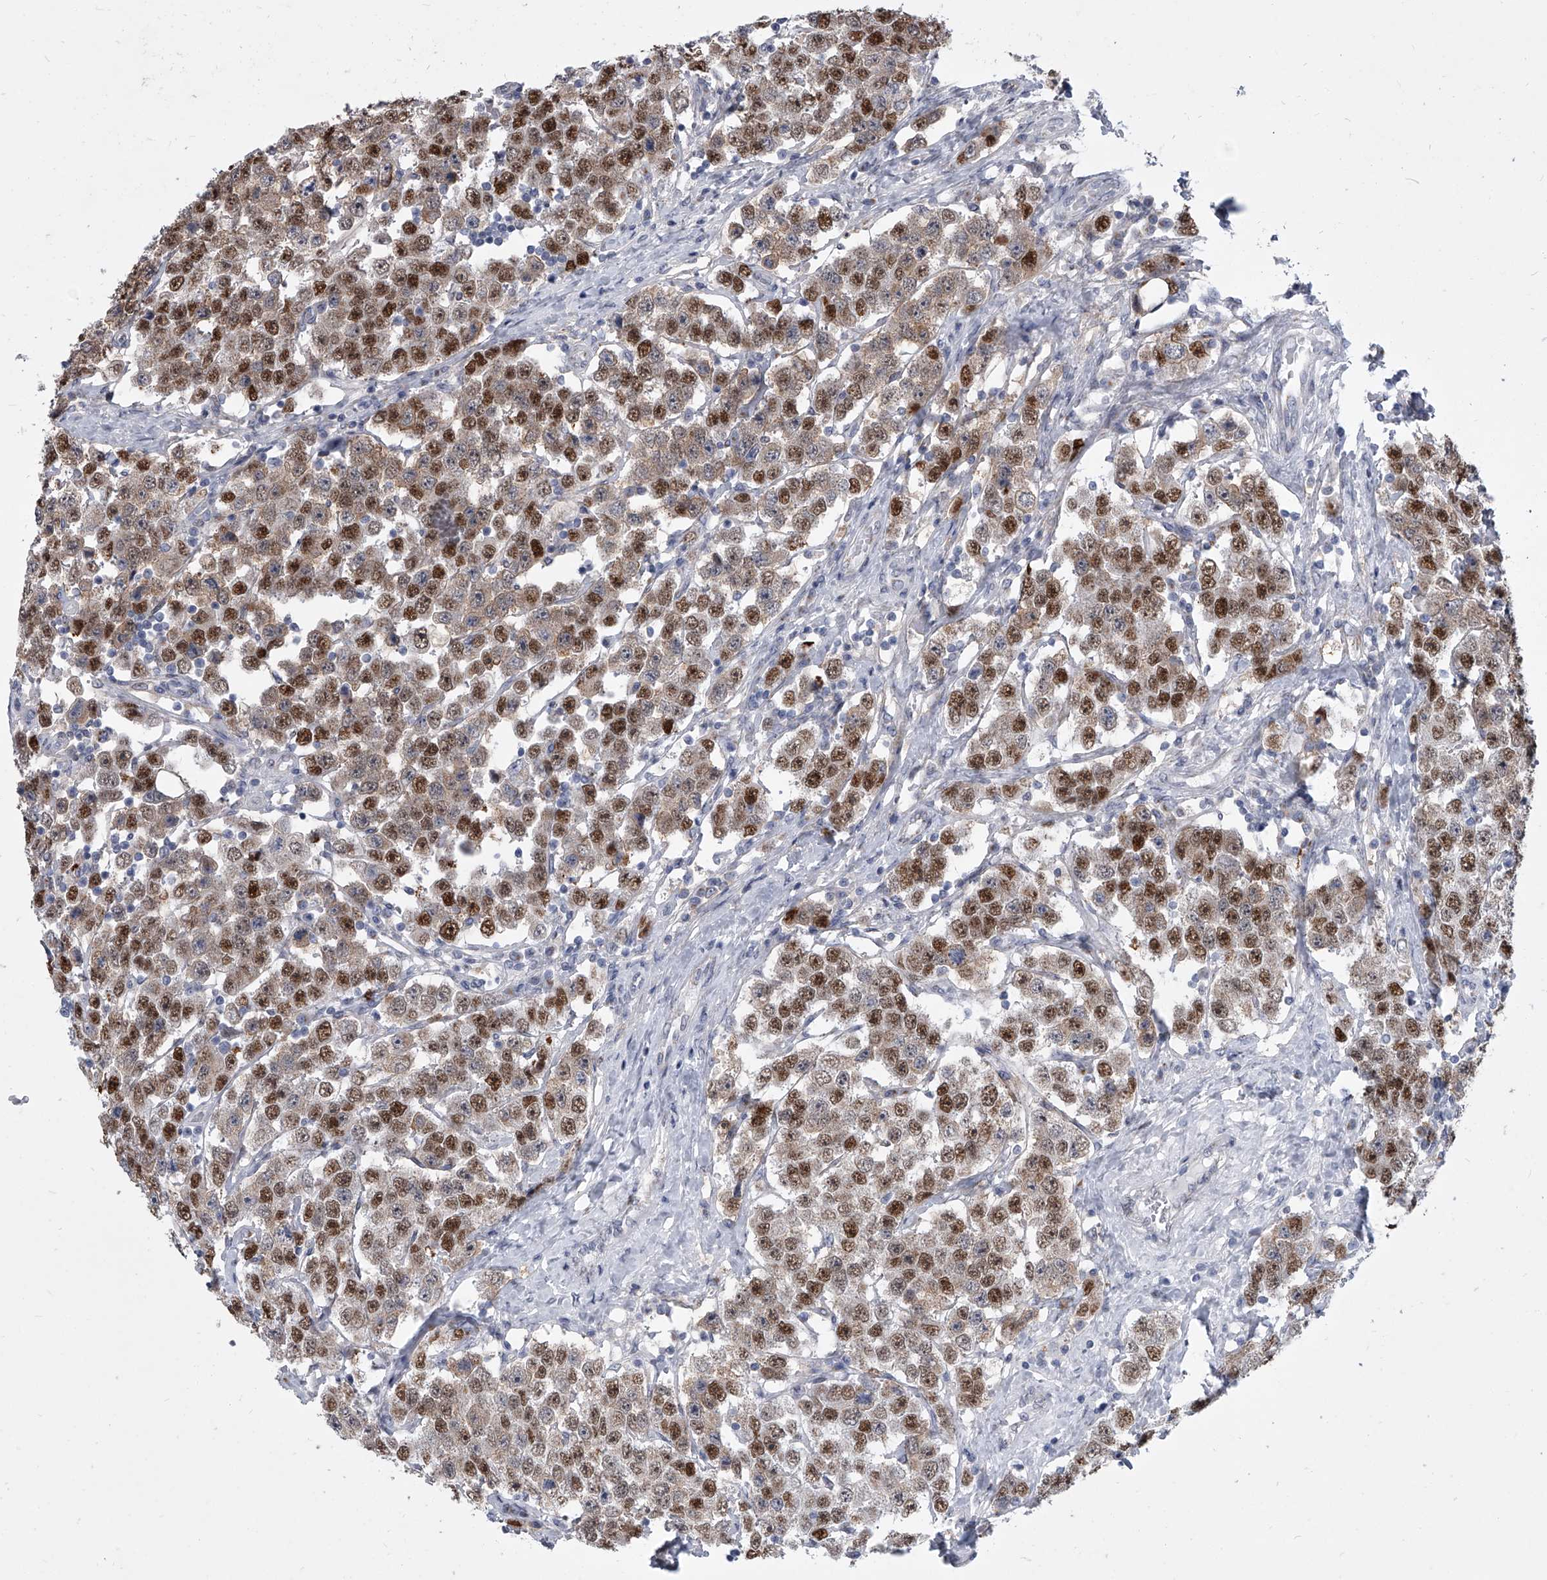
{"staining": {"intensity": "moderate", "quantity": "25%-75%", "location": "nuclear"}, "tissue": "testis cancer", "cell_type": "Tumor cells", "image_type": "cancer", "snomed": [{"axis": "morphology", "description": "Seminoma, NOS"}, {"axis": "topography", "description": "Testis"}], "caption": "This image displays immunohistochemistry staining of testis cancer, with medium moderate nuclear staining in approximately 25%-75% of tumor cells.", "gene": "EVA1C", "patient": {"sex": "male", "age": 28}}